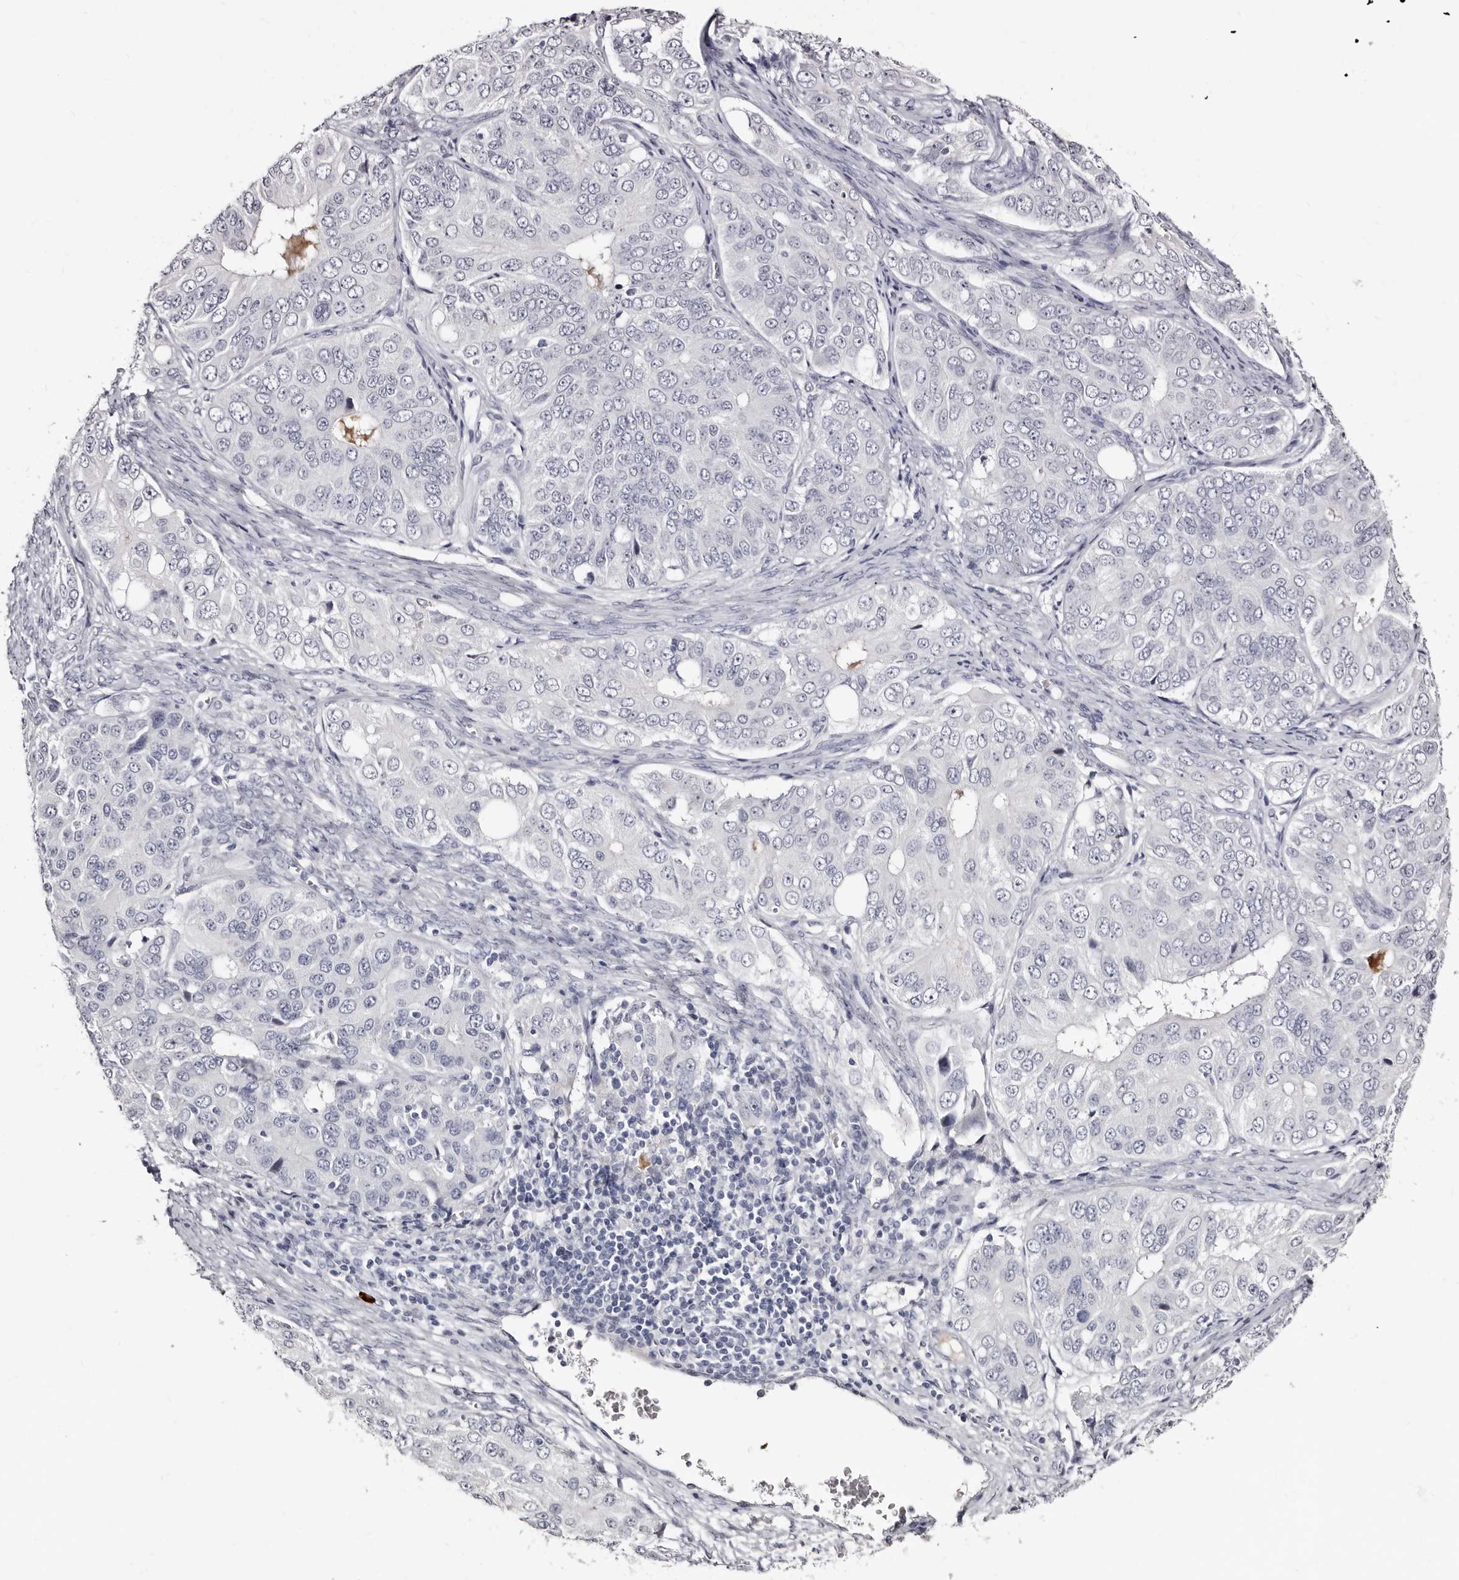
{"staining": {"intensity": "negative", "quantity": "none", "location": "none"}, "tissue": "ovarian cancer", "cell_type": "Tumor cells", "image_type": "cancer", "snomed": [{"axis": "morphology", "description": "Carcinoma, endometroid"}, {"axis": "topography", "description": "Ovary"}], "caption": "DAB immunohistochemical staining of human ovarian cancer (endometroid carcinoma) exhibits no significant expression in tumor cells. Nuclei are stained in blue.", "gene": "TBC1D22B", "patient": {"sex": "female", "age": 51}}